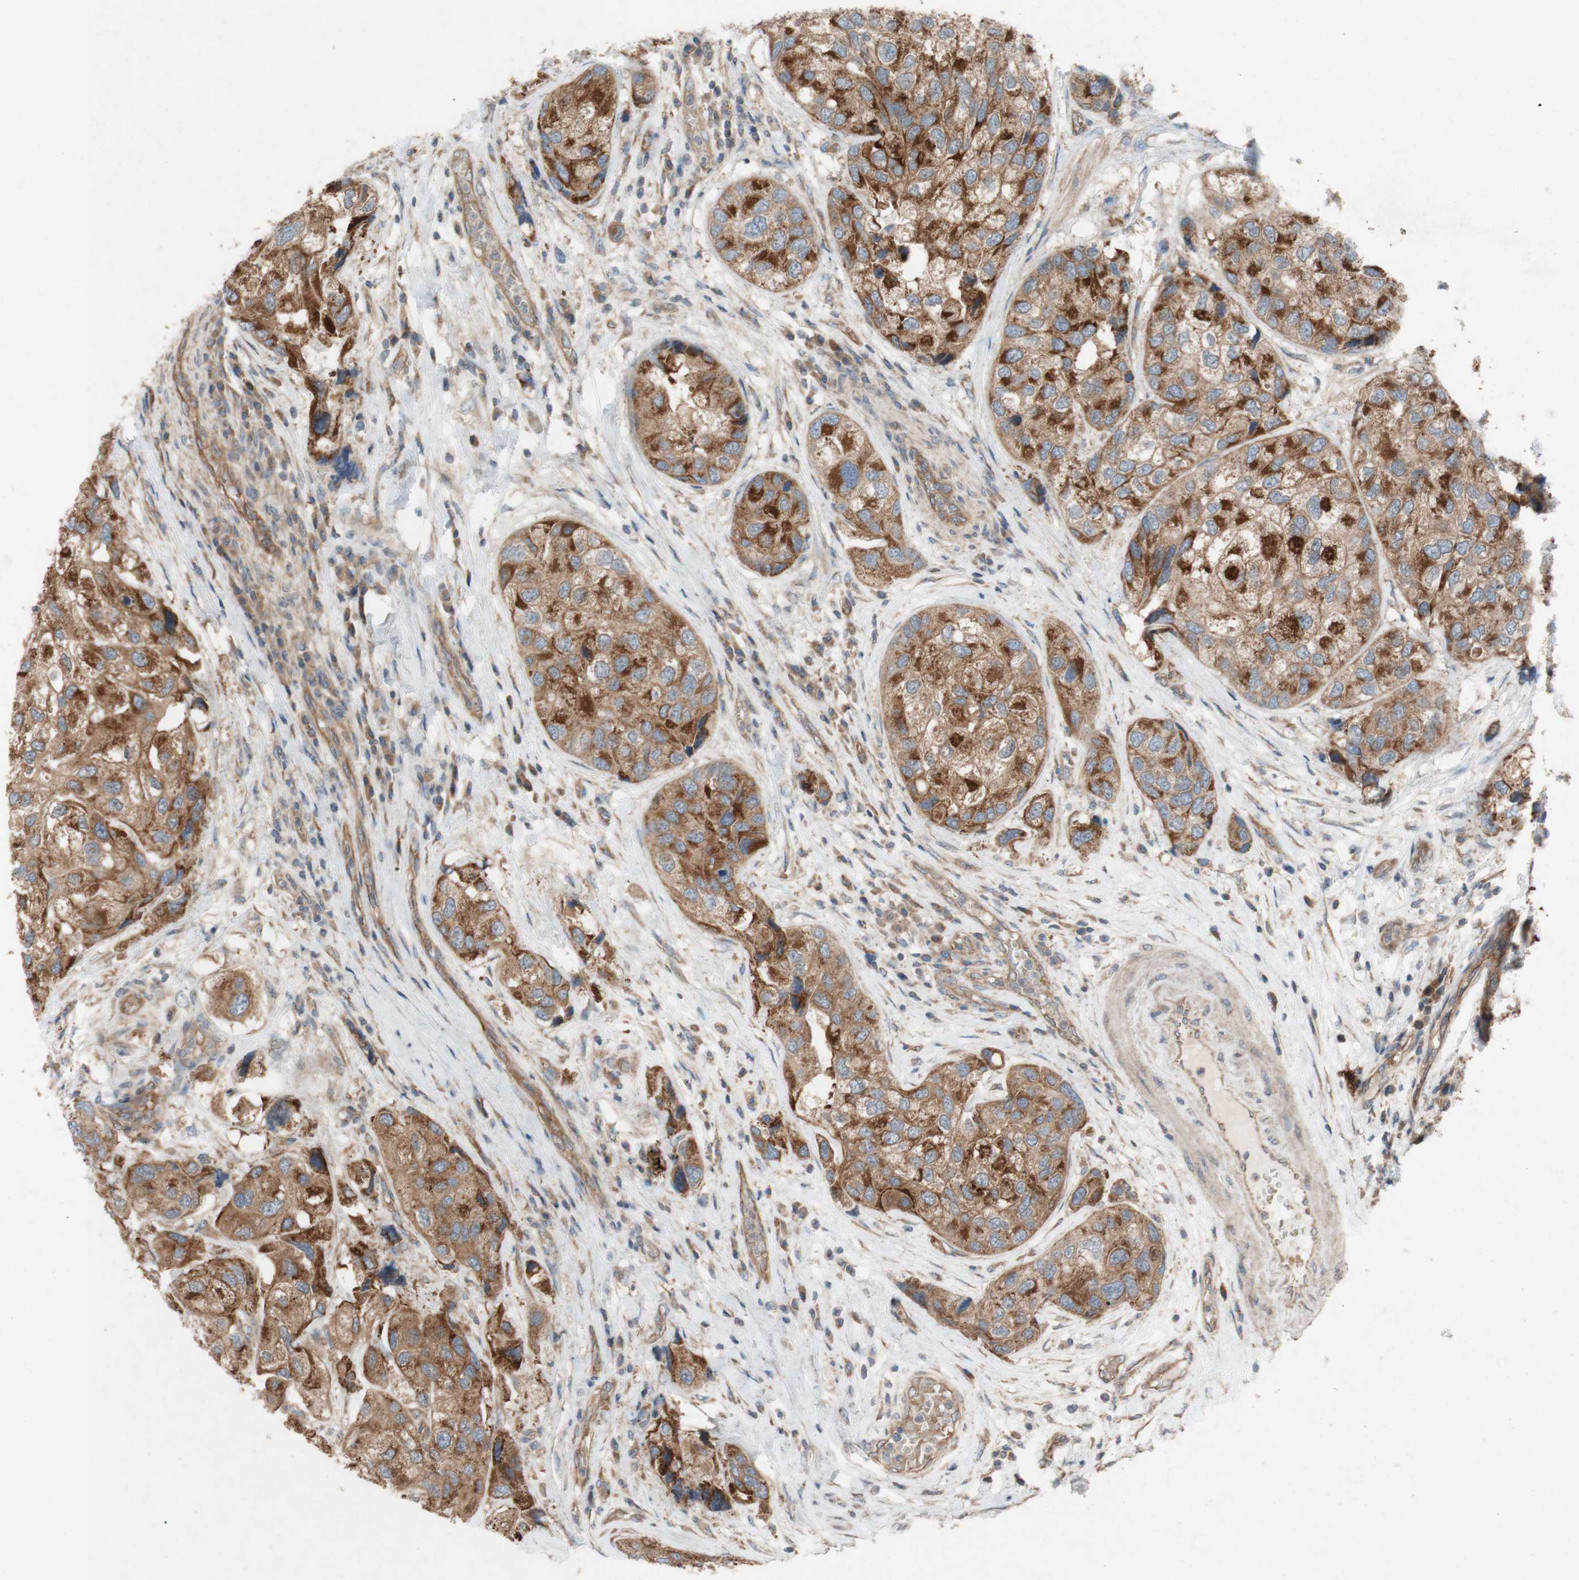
{"staining": {"intensity": "moderate", "quantity": ">75%", "location": "cytoplasmic/membranous"}, "tissue": "urothelial cancer", "cell_type": "Tumor cells", "image_type": "cancer", "snomed": [{"axis": "morphology", "description": "Urothelial carcinoma, High grade"}, {"axis": "topography", "description": "Urinary bladder"}], "caption": "DAB (3,3'-diaminobenzidine) immunohistochemical staining of human high-grade urothelial carcinoma exhibits moderate cytoplasmic/membranous protein positivity in approximately >75% of tumor cells. (DAB (3,3'-diaminobenzidine) = brown stain, brightfield microscopy at high magnification).", "gene": "TST", "patient": {"sex": "female", "age": 64}}